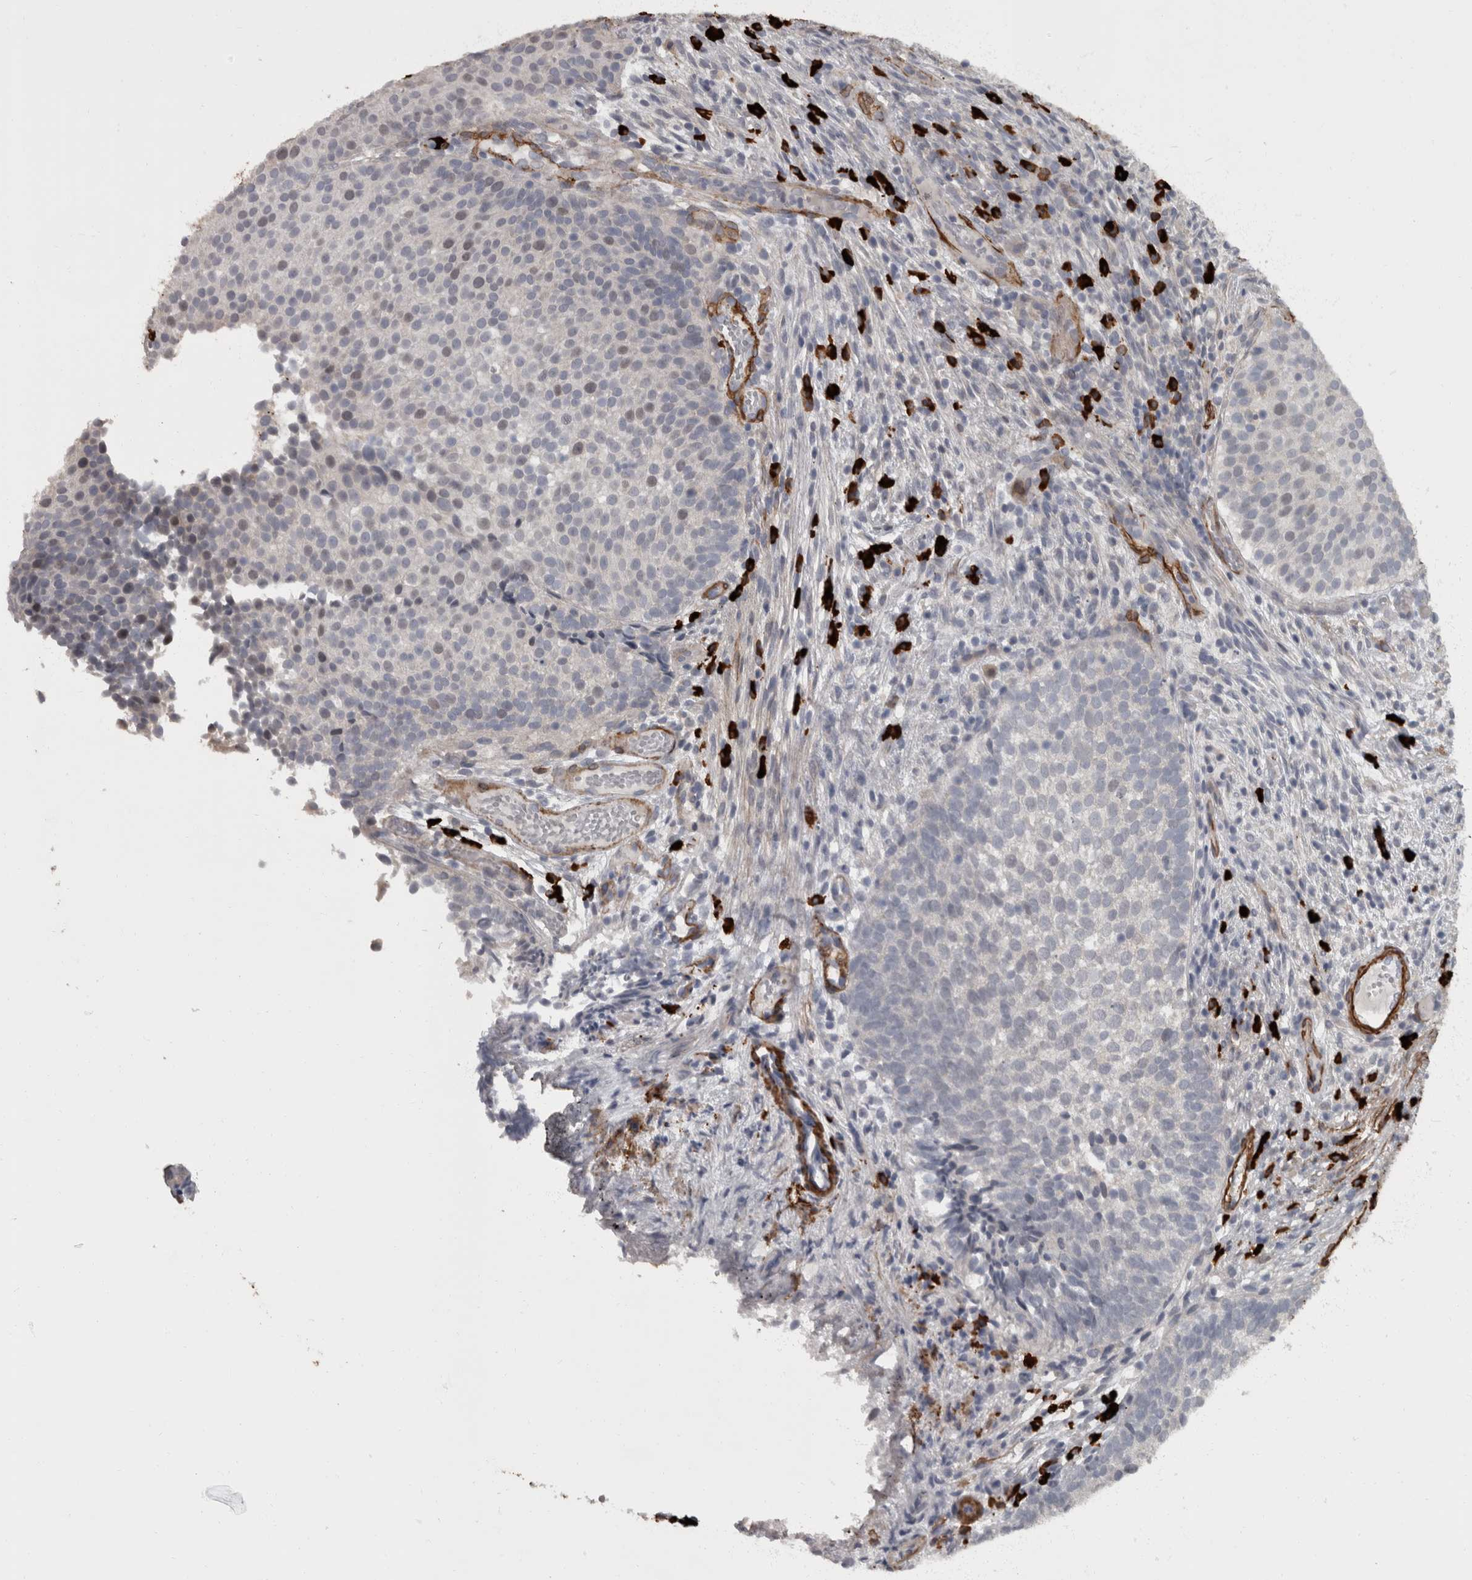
{"staining": {"intensity": "weak", "quantity": "<25%", "location": "nuclear"}, "tissue": "urothelial cancer", "cell_type": "Tumor cells", "image_type": "cancer", "snomed": [{"axis": "morphology", "description": "Urothelial carcinoma, Low grade"}, {"axis": "topography", "description": "Urinary bladder"}], "caption": "Urothelial cancer was stained to show a protein in brown. There is no significant staining in tumor cells.", "gene": "MASTL", "patient": {"sex": "male", "age": 86}}